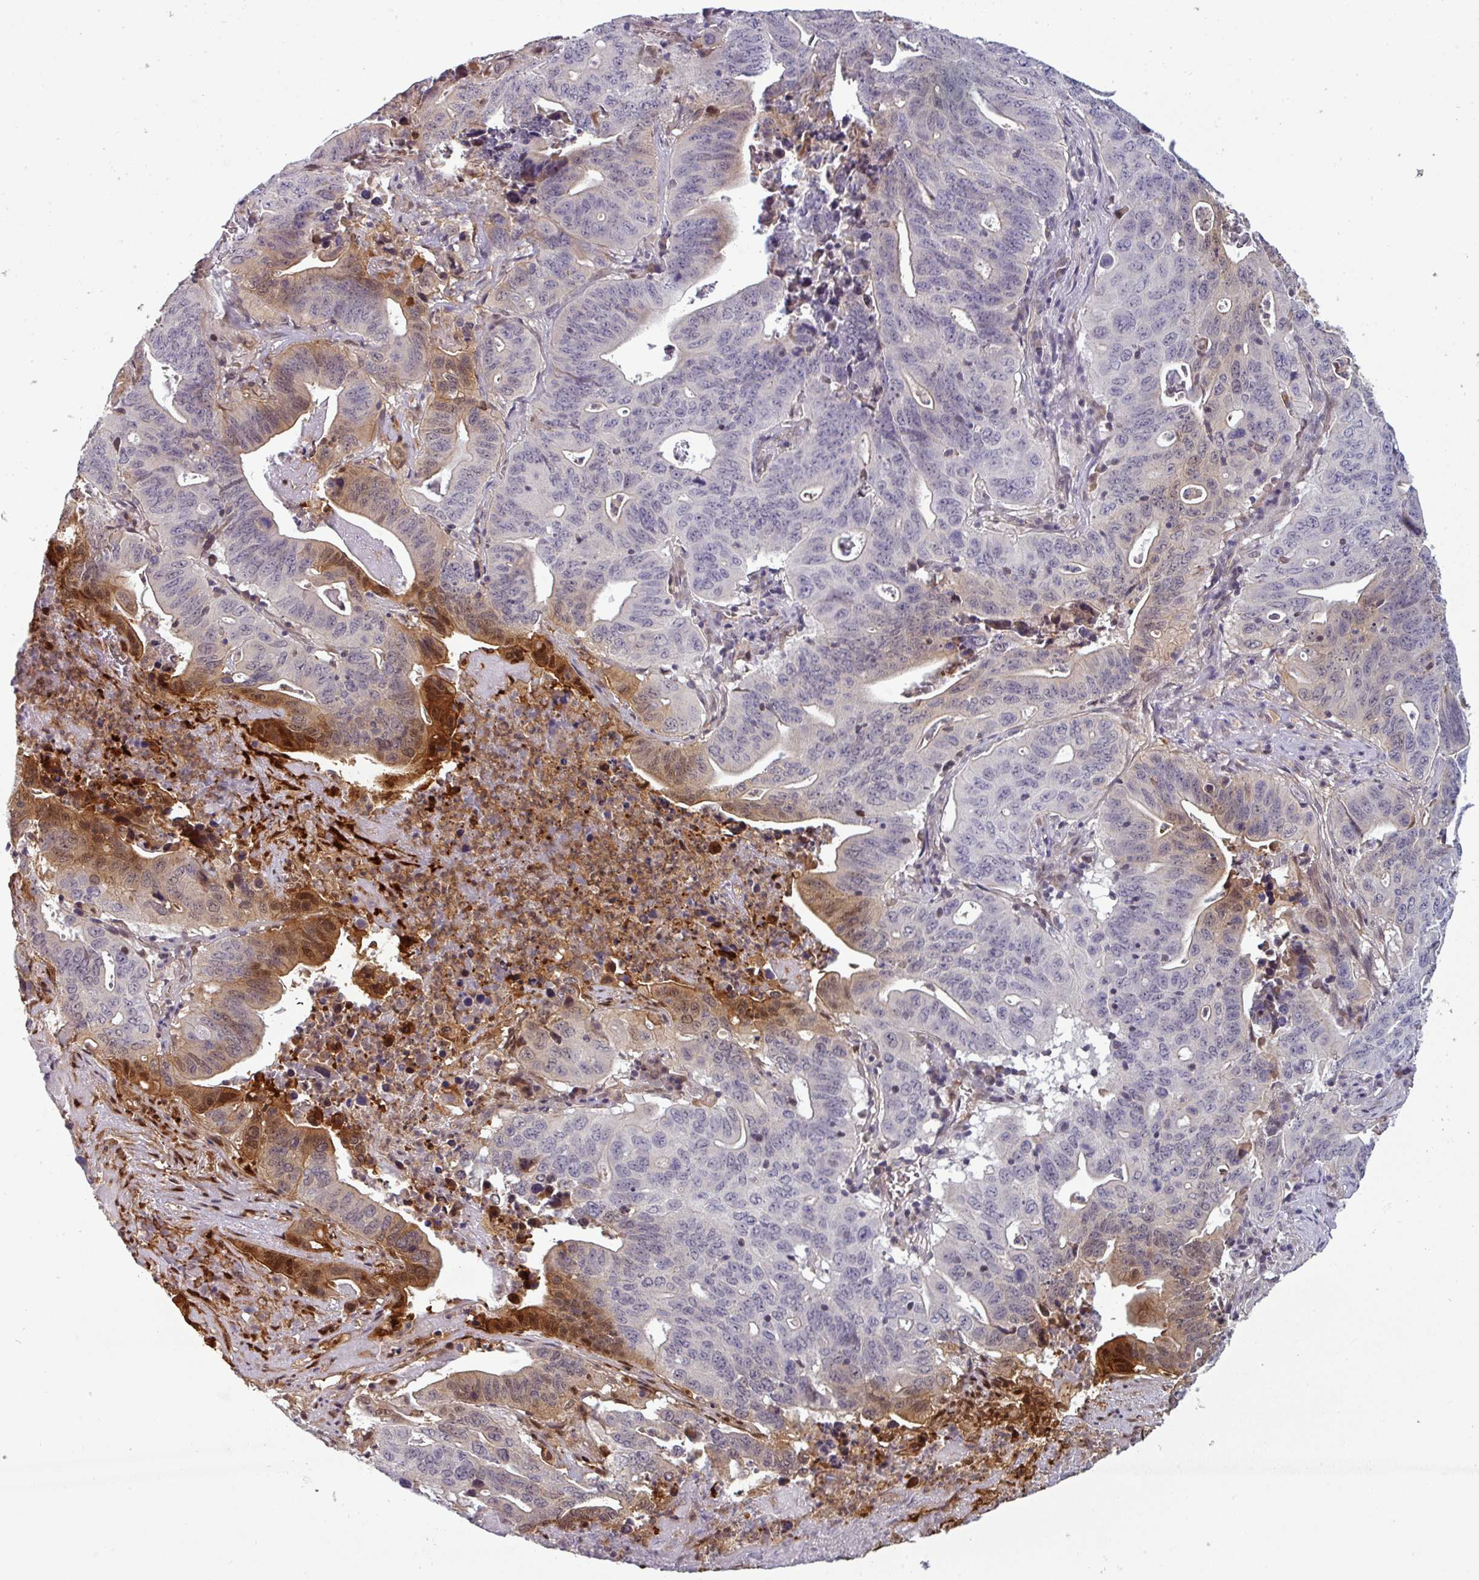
{"staining": {"intensity": "moderate", "quantity": "<25%", "location": "cytoplasmic/membranous,nuclear"}, "tissue": "lung cancer", "cell_type": "Tumor cells", "image_type": "cancer", "snomed": [{"axis": "morphology", "description": "Adenocarcinoma, NOS"}, {"axis": "topography", "description": "Lung"}], "caption": "This micrograph reveals lung adenocarcinoma stained with IHC to label a protein in brown. The cytoplasmic/membranous and nuclear of tumor cells show moderate positivity for the protein. Nuclei are counter-stained blue.", "gene": "PRAMEF12", "patient": {"sex": "female", "age": 60}}